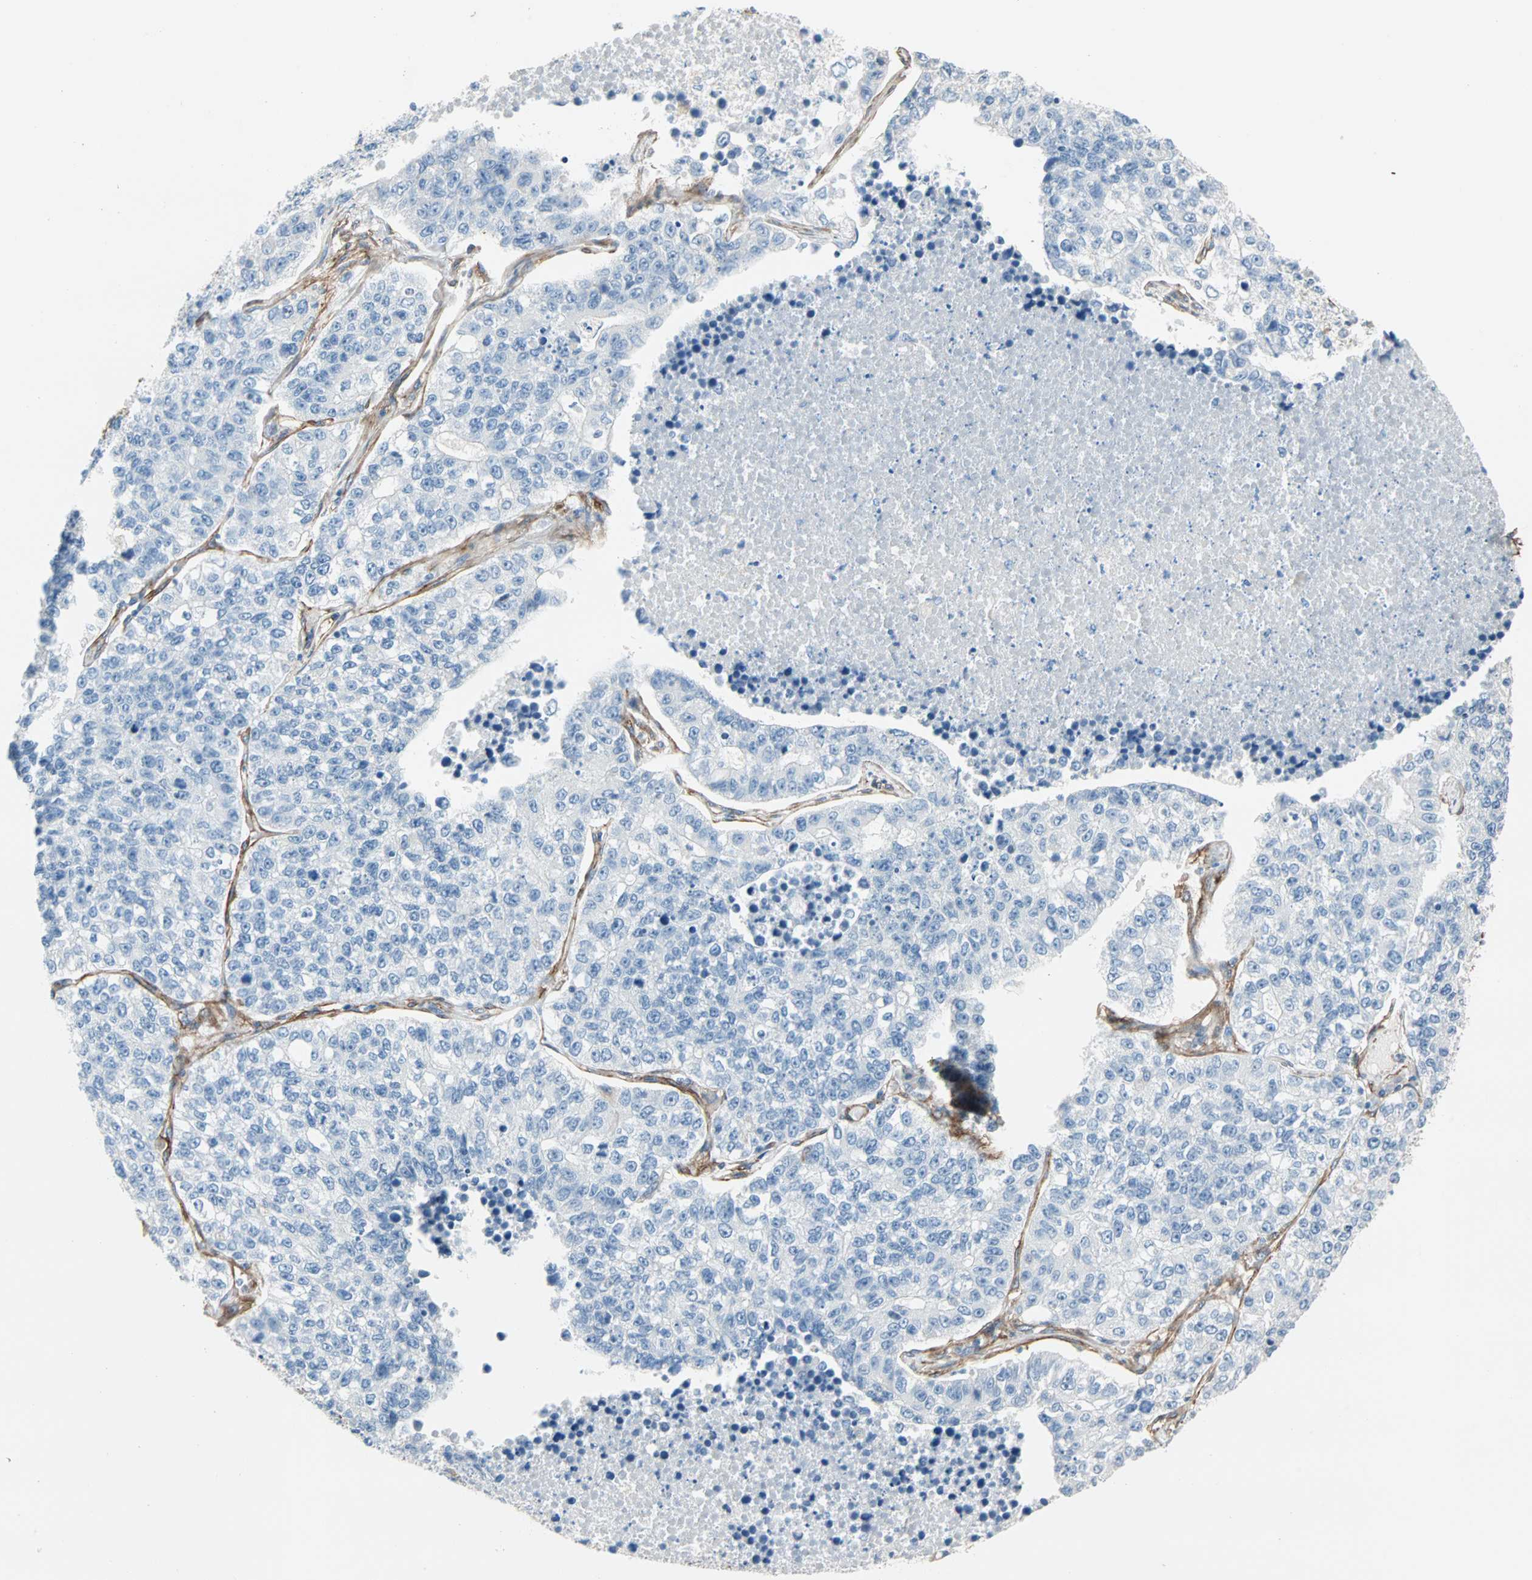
{"staining": {"intensity": "negative", "quantity": "none", "location": "none"}, "tissue": "lung cancer", "cell_type": "Tumor cells", "image_type": "cancer", "snomed": [{"axis": "morphology", "description": "Adenocarcinoma, NOS"}, {"axis": "topography", "description": "Lung"}], "caption": "Immunohistochemical staining of lung cancer (adenocarcinoma) demonstrates no significant expression in tumor cells.", "gene": "EPB41L2", "patient": {"sex": "male", "age": 49}}